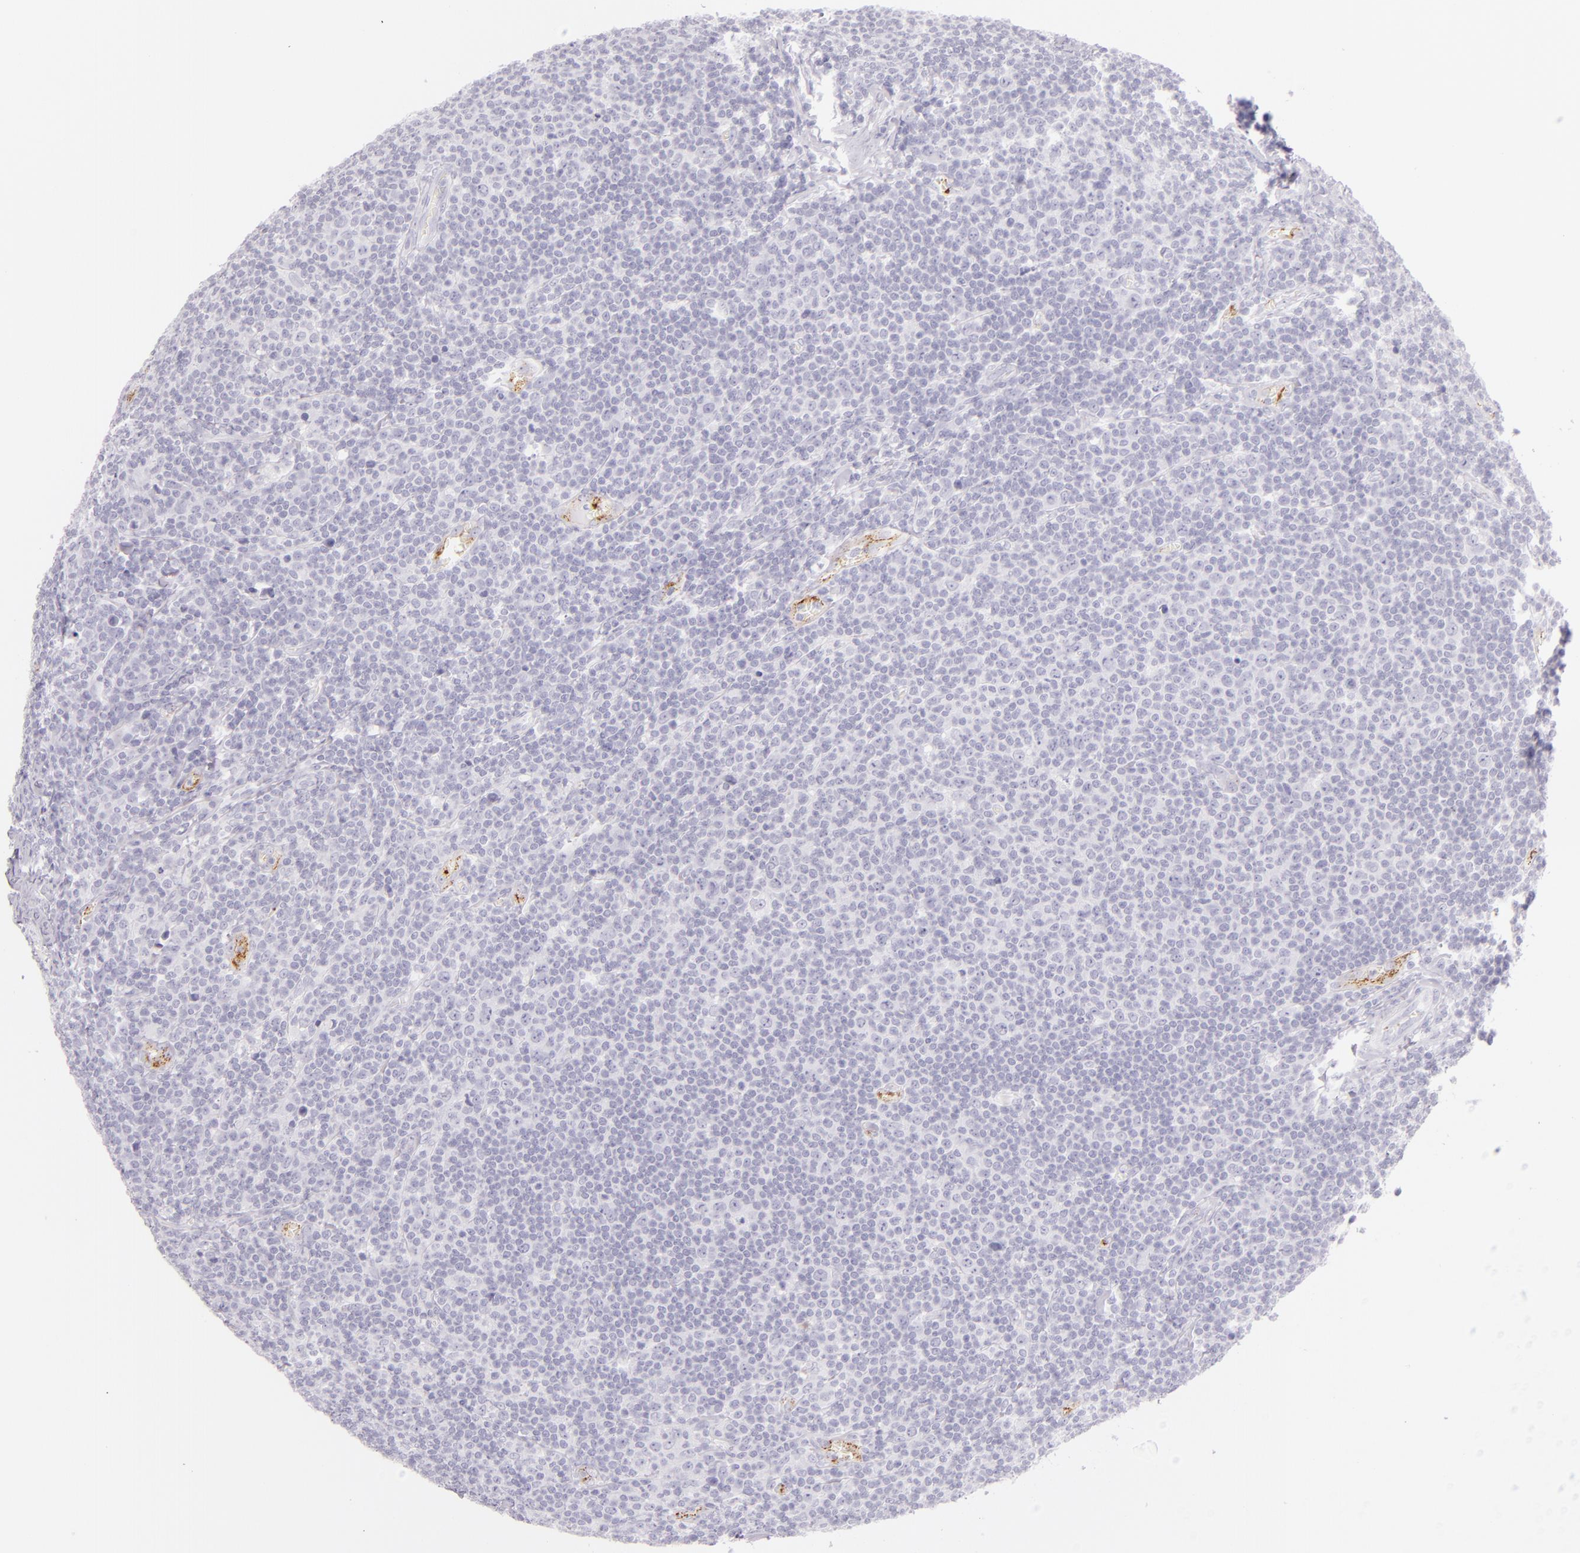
{"staining": {"intensity": "negative", "quantity": "none", "location": "none"}, "tissue": "lymphoma", "cell_type": "Tumor cells", "image_type": "cancer", "snomed": [{"axis": "morphology", "description": "Malignant lymphoma, non-Hodgkin's type, Low grade"}, {"axis": "topography", "description": "Lymph node"}], "caption": "Immunohistochemistry of low-grade malignant lymphoma, non-Hodgkin's type reveals no expression in tumor cells.", "gene": "SELP", "patient": {"sex": "male", "age": 74}}